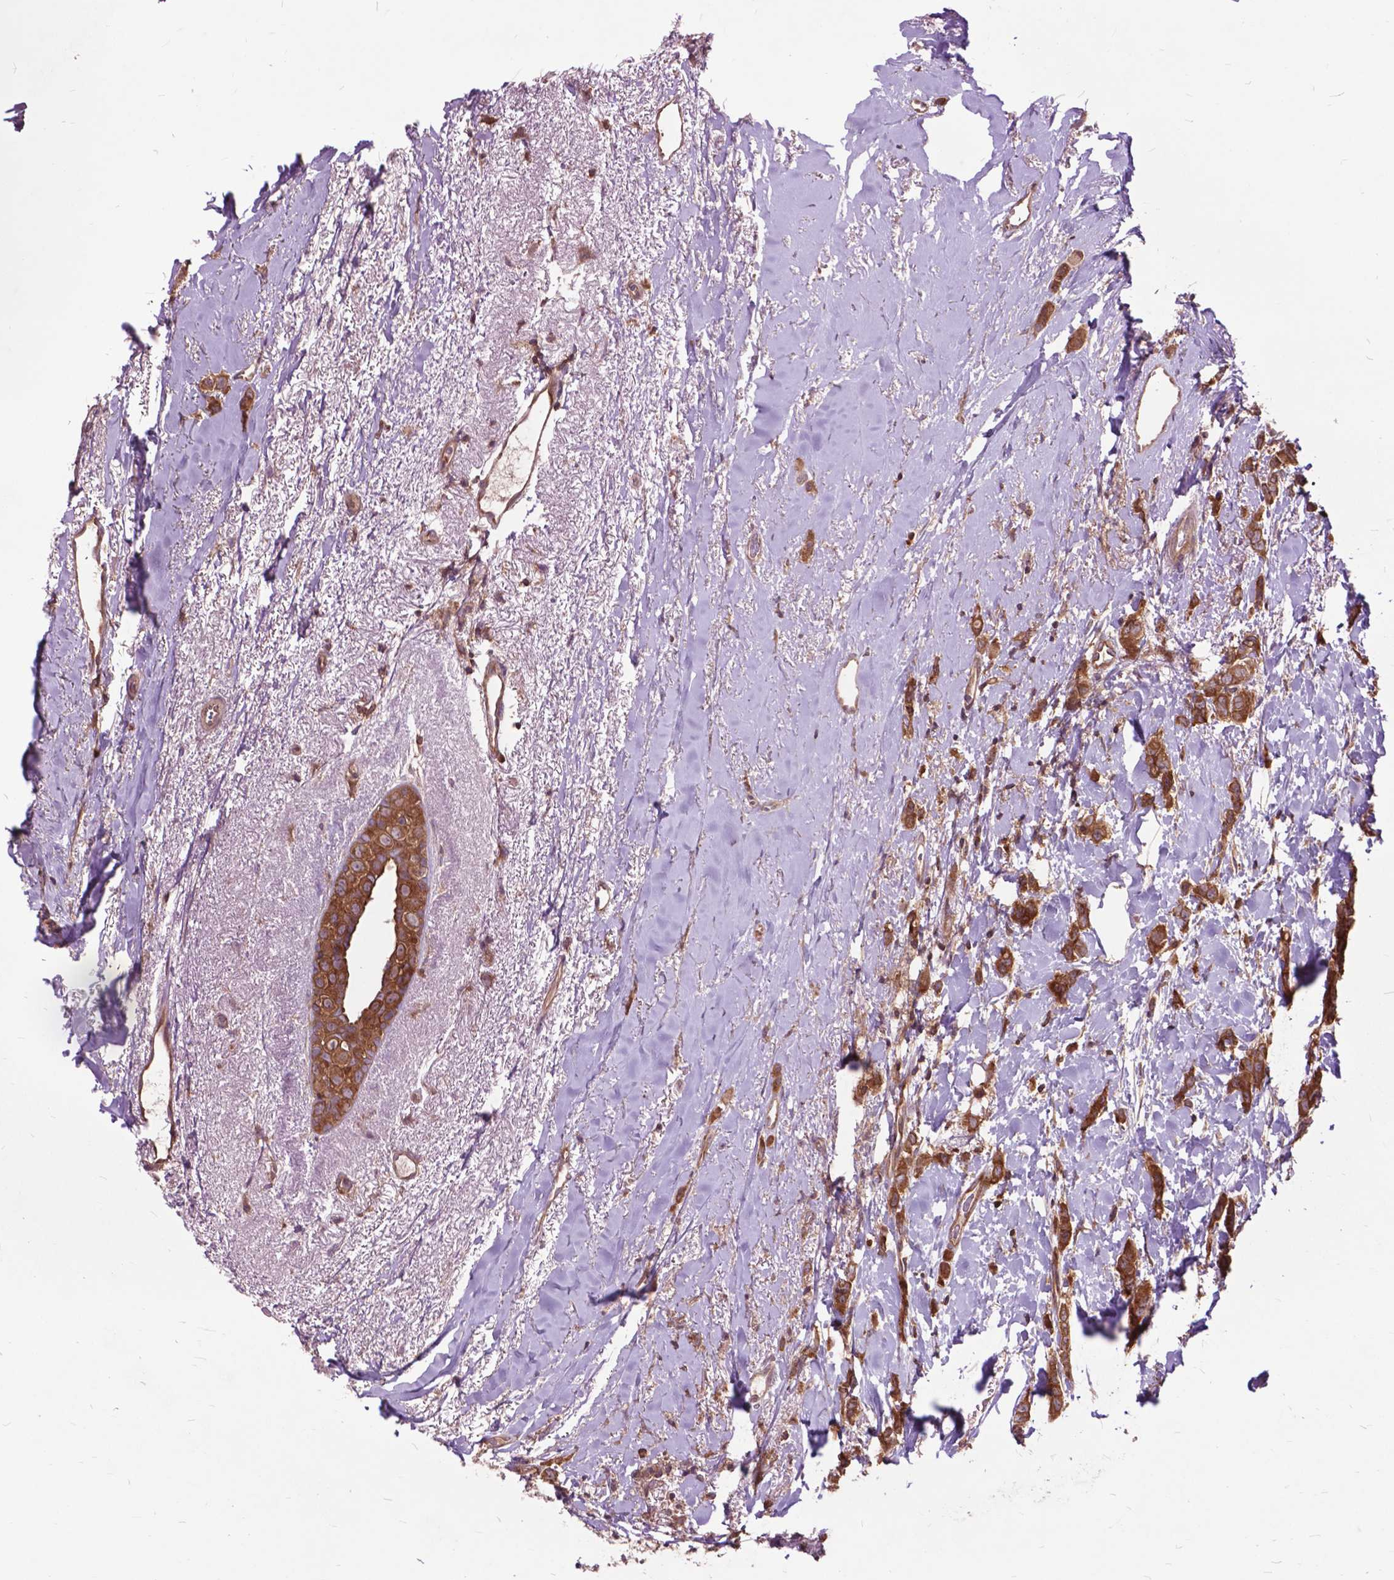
{"staining": {"intensity": "moderate", "quantity": ">75%", "location": "cytoplasmic/membranous"}, "tissue": "breast cancer", "cell_type": "Tumor cells", "image_type": "cancer", "snomed": [{"axis": "morphology", "description": "Lobular carcinoma"}, {"axis": "topography", "description": "Breast"}], "caption": "Immunohistochemical staining of human breast cancer reveals medium levels of moderate cytoplasmic/membranous protein positivity in approximately >75% of tumor cells.", "gene": "ARAF", "patient": {"sex": "female", "age": 66}}